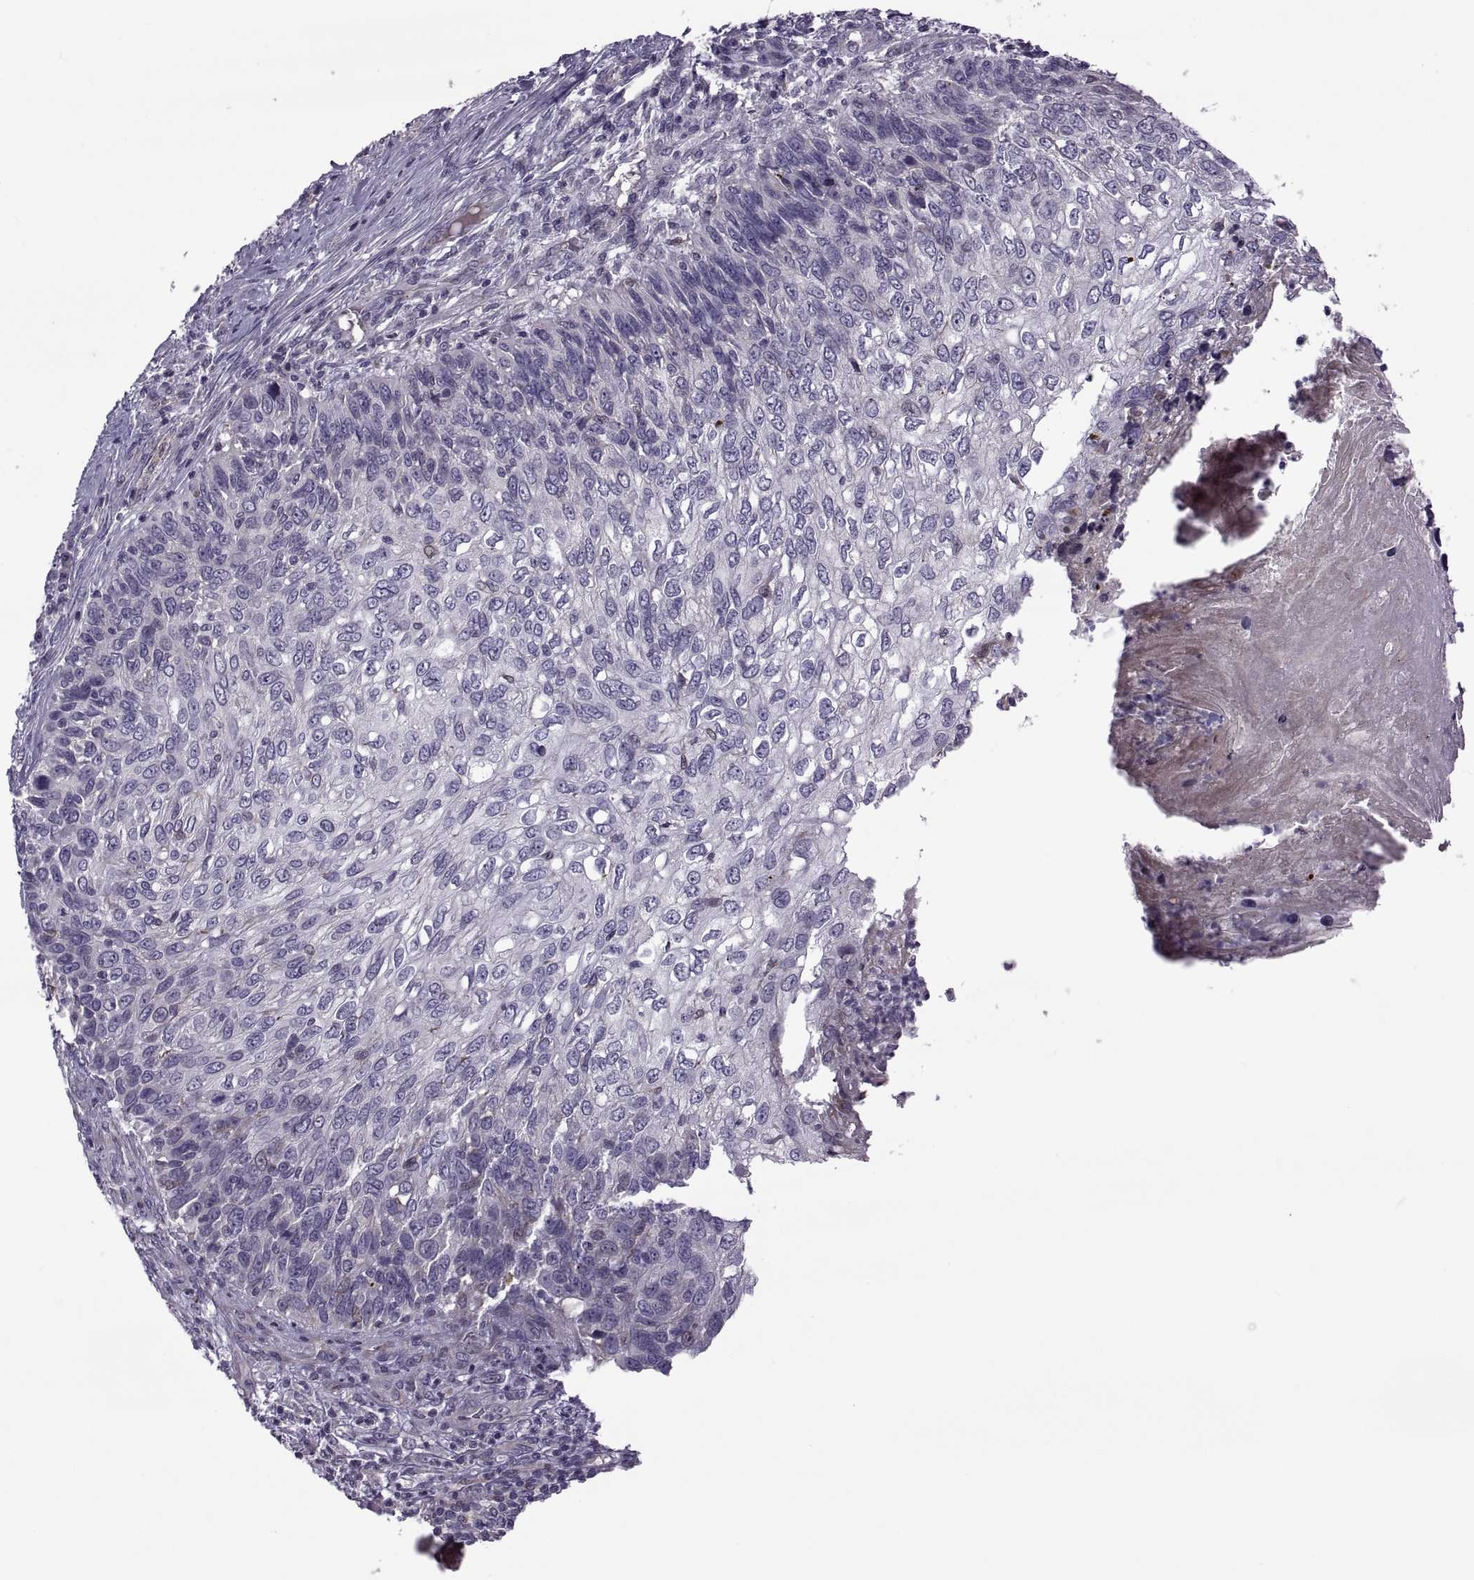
{"staining": {"intensity": "negative", "quantity": "none", "location": "none"}, "tissue": "skin cancer", "cell_type": "Tumor cells", "image_type": "cancer", "snomed": [{"axis": "morphology", "description": "Squamous cell carcinoma, NOS"}, {"axis": "topography", "description": "Skin"}], "caption": "DAB immunohistochemical staining of skin cancer displays no significant staining in tumor cells. Nuclei are stained in blue.", "gene": "ODF3", "patient": {"sex": "male", "age": 92}}